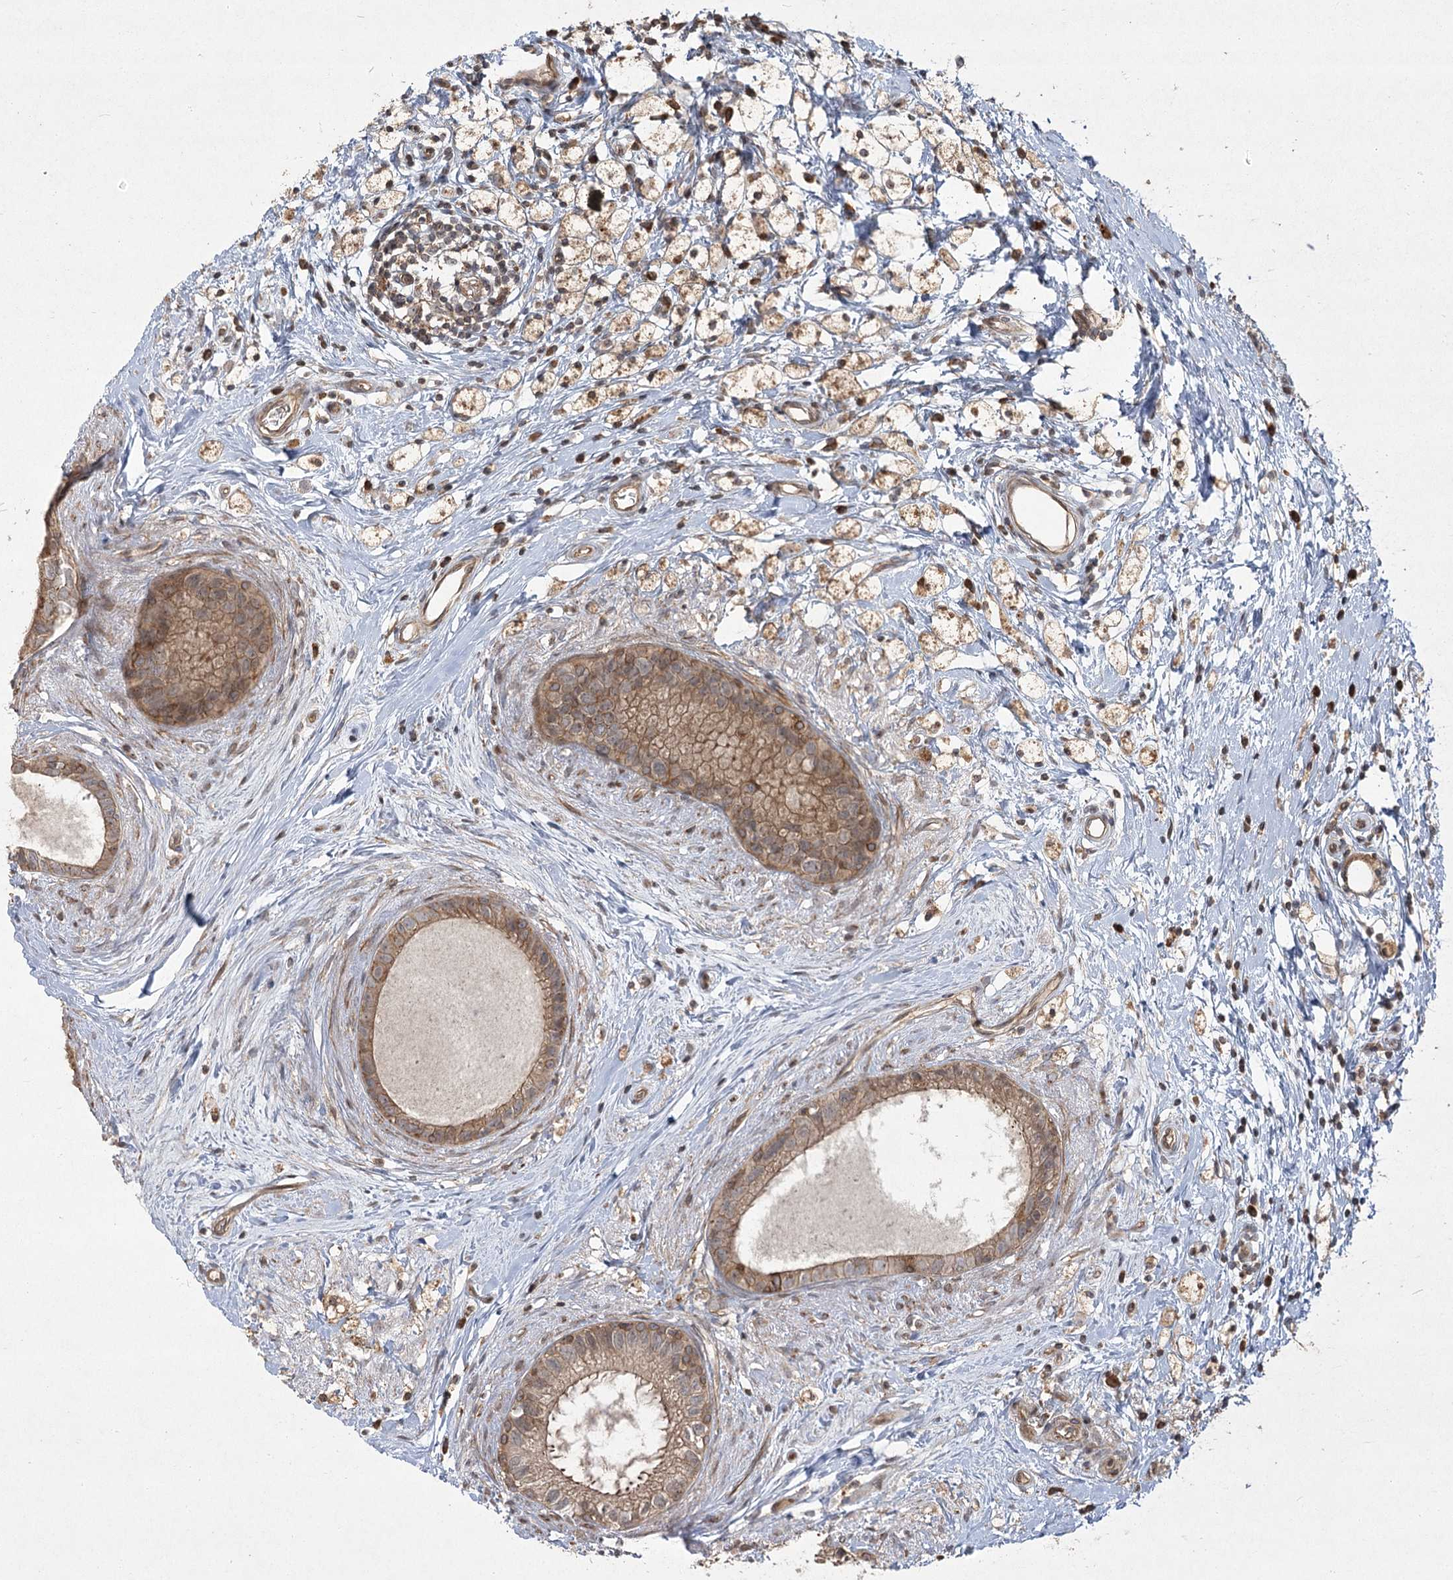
{"staining": {"intensity": "moderate", "quantity": ">75%", "location": "cytoplasmic/membranous"}, "tissue": "epididymis", "cell_type": "Glandular cells", "image_type": "normal", "snomed": [{"axis": "morphology", "description": "Normal tissue, NOS"}, {"axis": "topography", "description": "Epididymis"}], "caption": "The image exhibits staining of benign epididymis, revealing moderate cytoplasmic/membranous protein staining (brown color) within glandular cells.", "gene": "CPLANE1", "patient": {"sex": "male", "age": 80}}